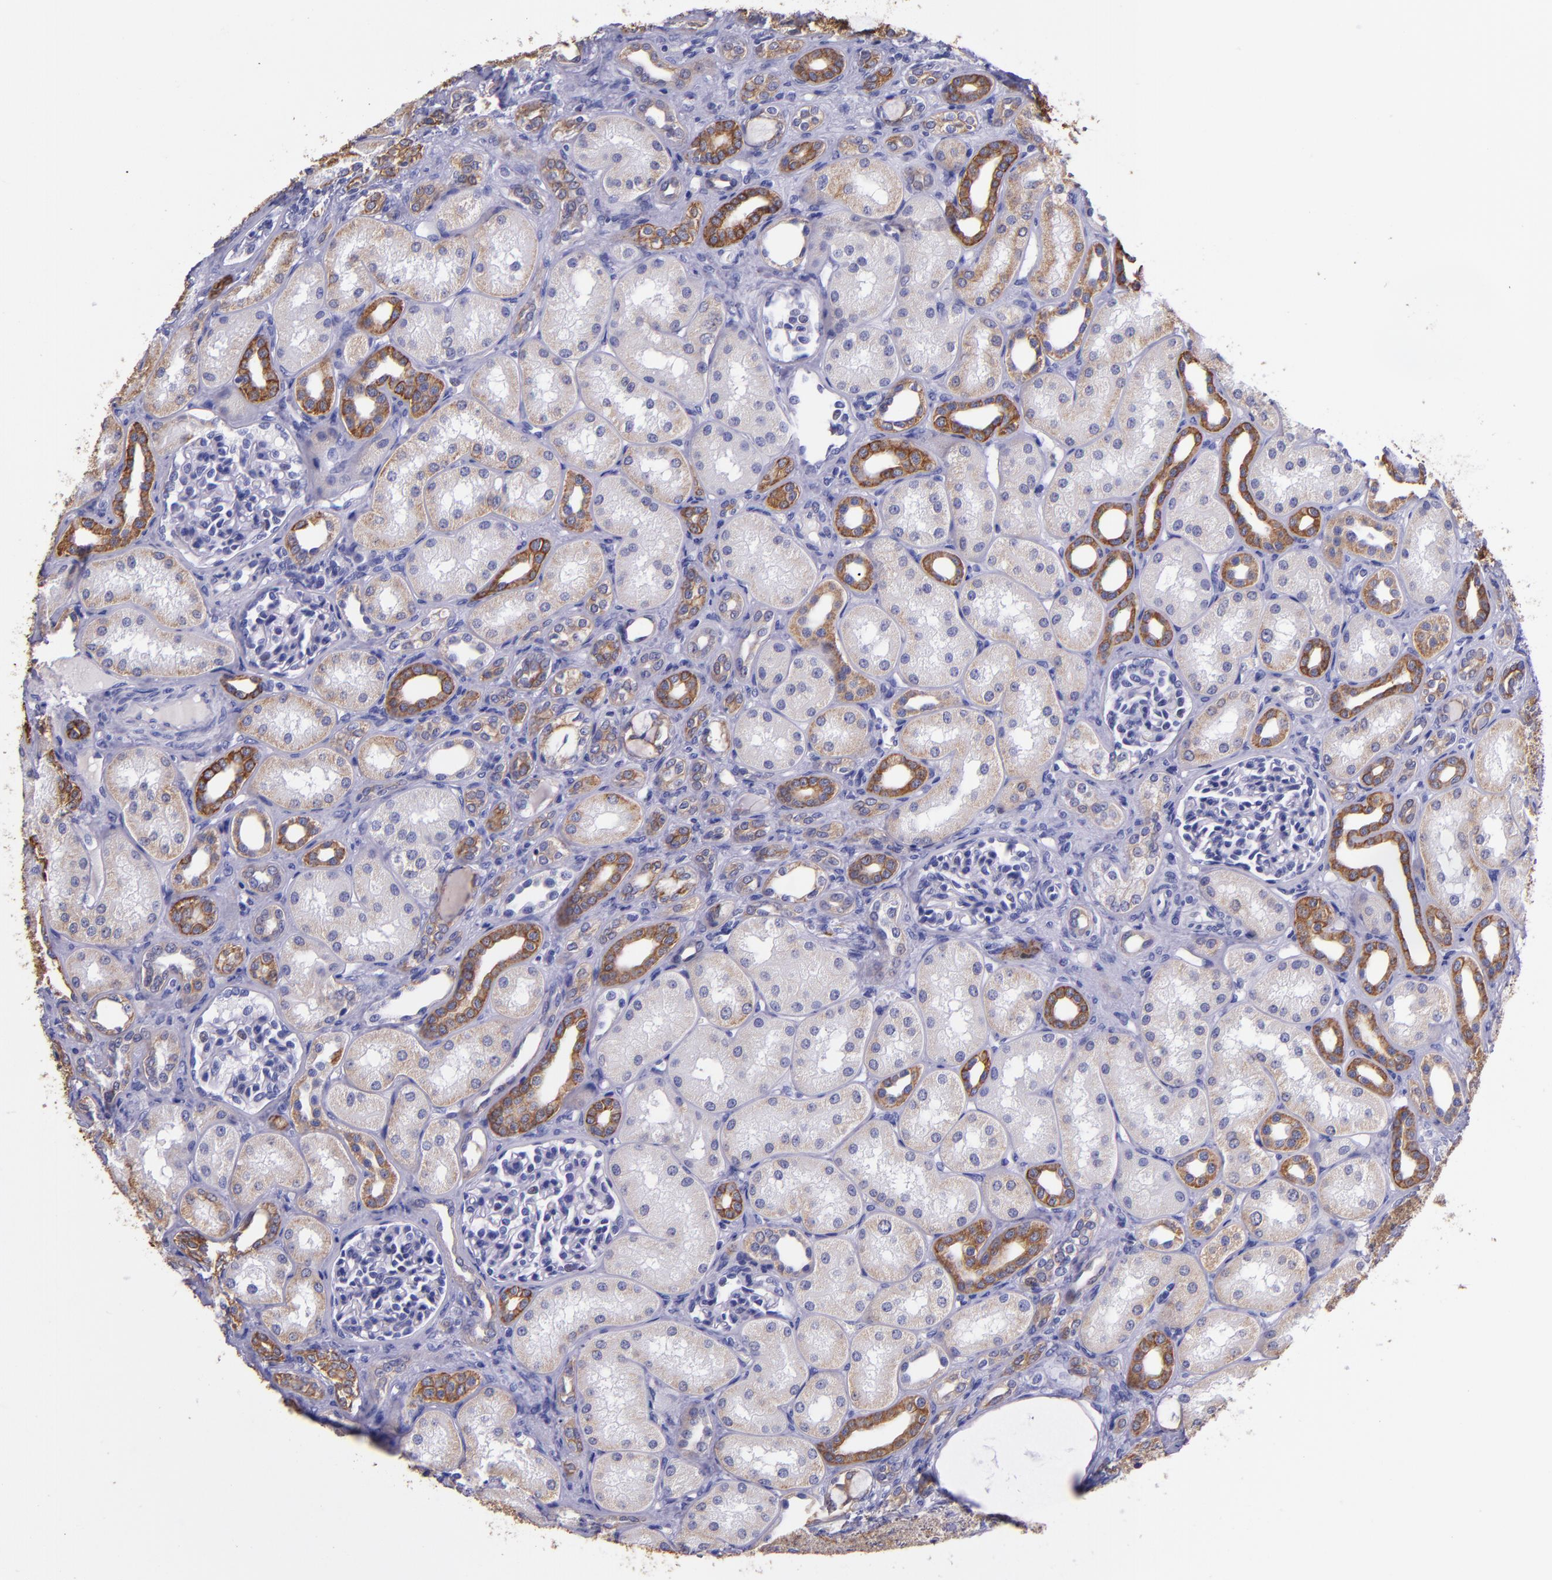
{"staining": {"intensity": "negative", "quantity": "none", "location": "none"}, "tissue": "kidney", "cell_type": "Cells in glomeruli", "image_type": "normal", "snomed": [{"axis": "morphology", "description": "Normal tissue, NOS"}, {"axis": "topography", "description": "Kidney"}], "caption": "This is an immunohistochemistry (IHC) photomicrograph of unremarkable kidney. There is no staining in cells in glomeruli.", "gene": "KRT4", "patient": {"sex": "male", "age": 7}}